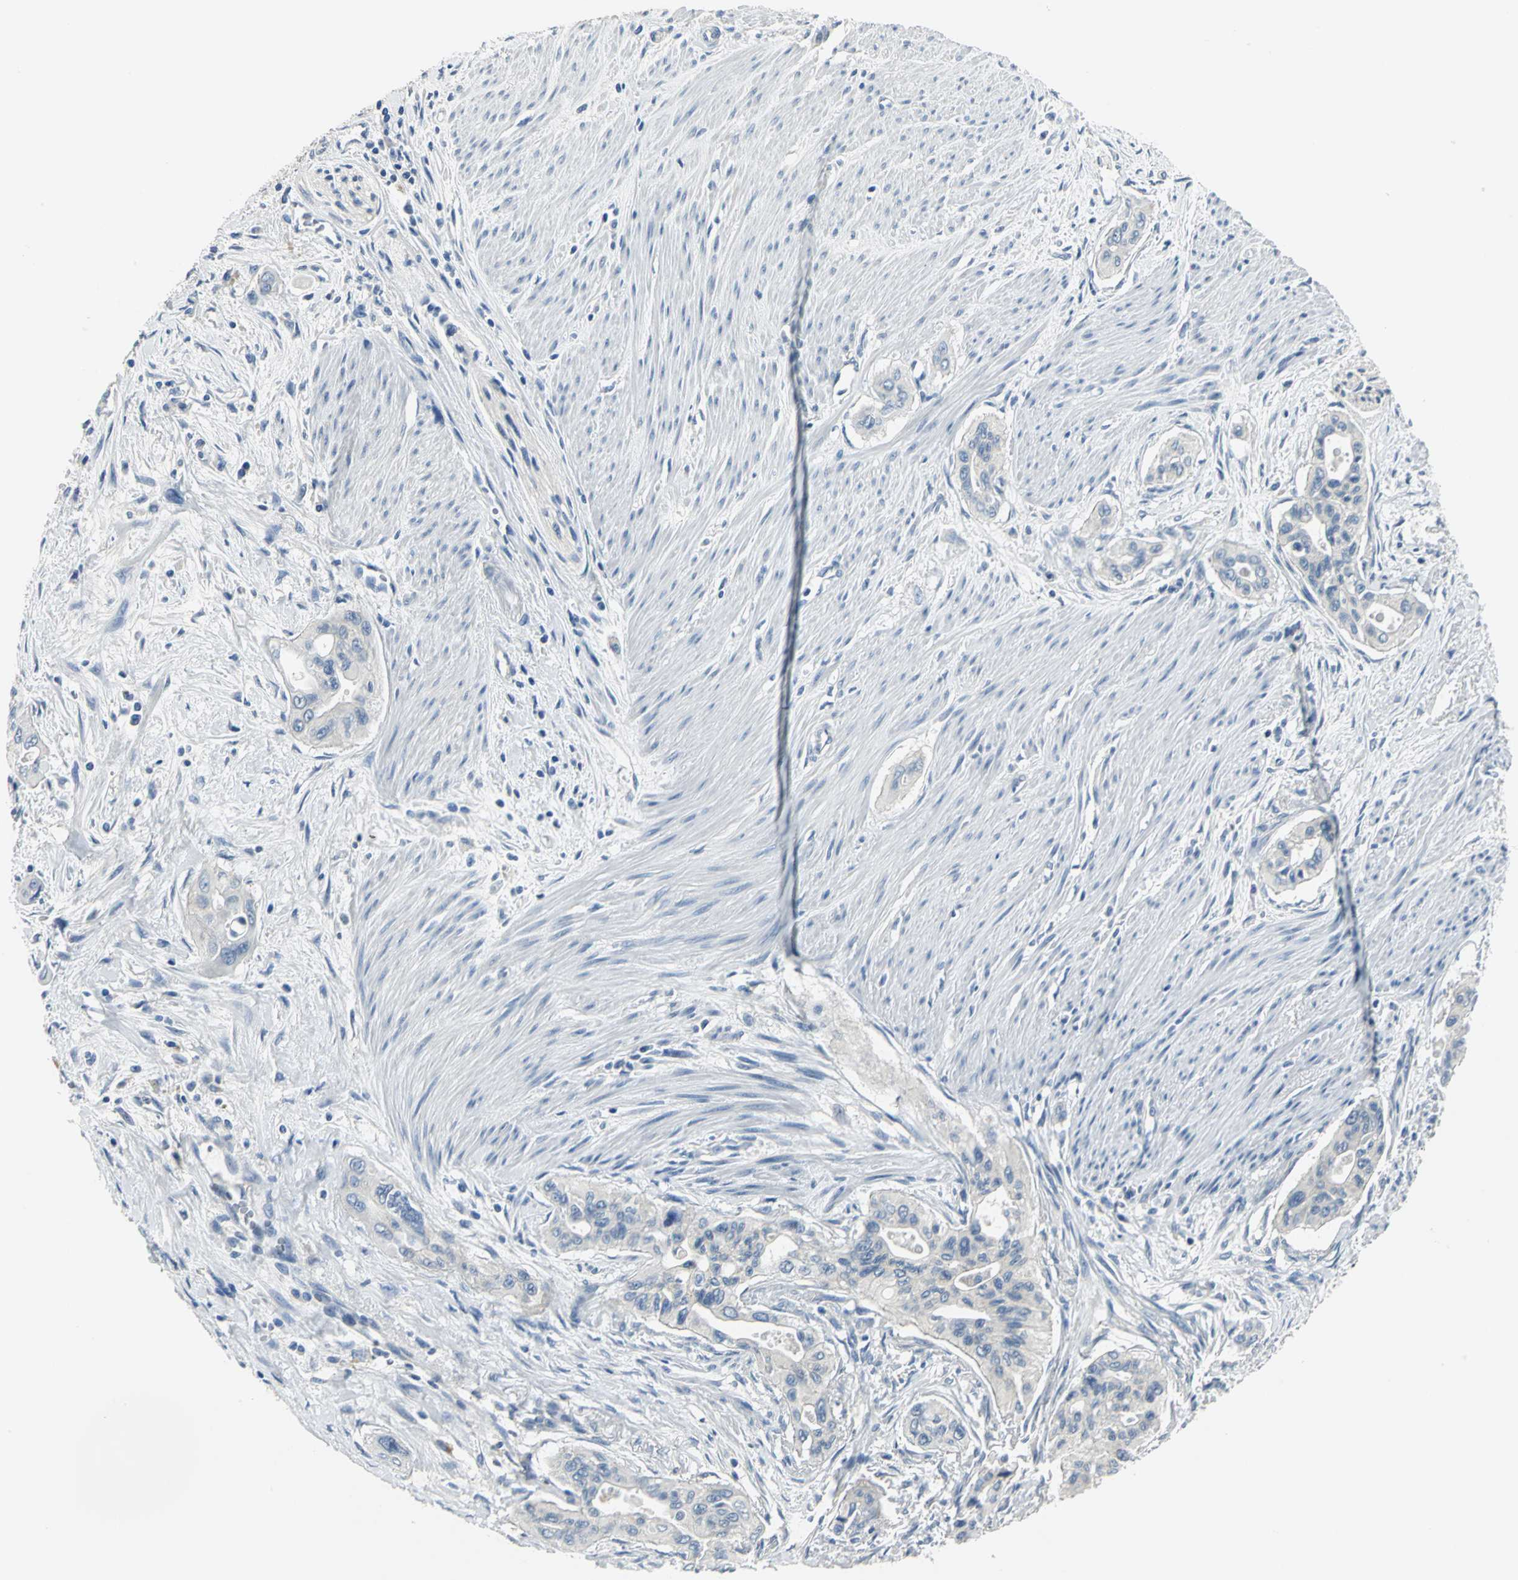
{"staining": {"intensity": "negative", "quantity": "none", "location": "none"}, "tissue": "pancreatic cancer", "cell_type": "Tumor cells", "image_type": "cancer", "snomed": [{"axis": "morphology", "description": "Adenocarcinoma, NOS"}, {"axis": "topography", "description": "Pancreas"}], "caption": "This is a micrograph of immunohistochemistry staining of pancreatic cancer (adenocarcinoma), which shows no expression in tumor cells.", "gene": "RIPOR1", "patient": {"sex": "male", "age": 77}}